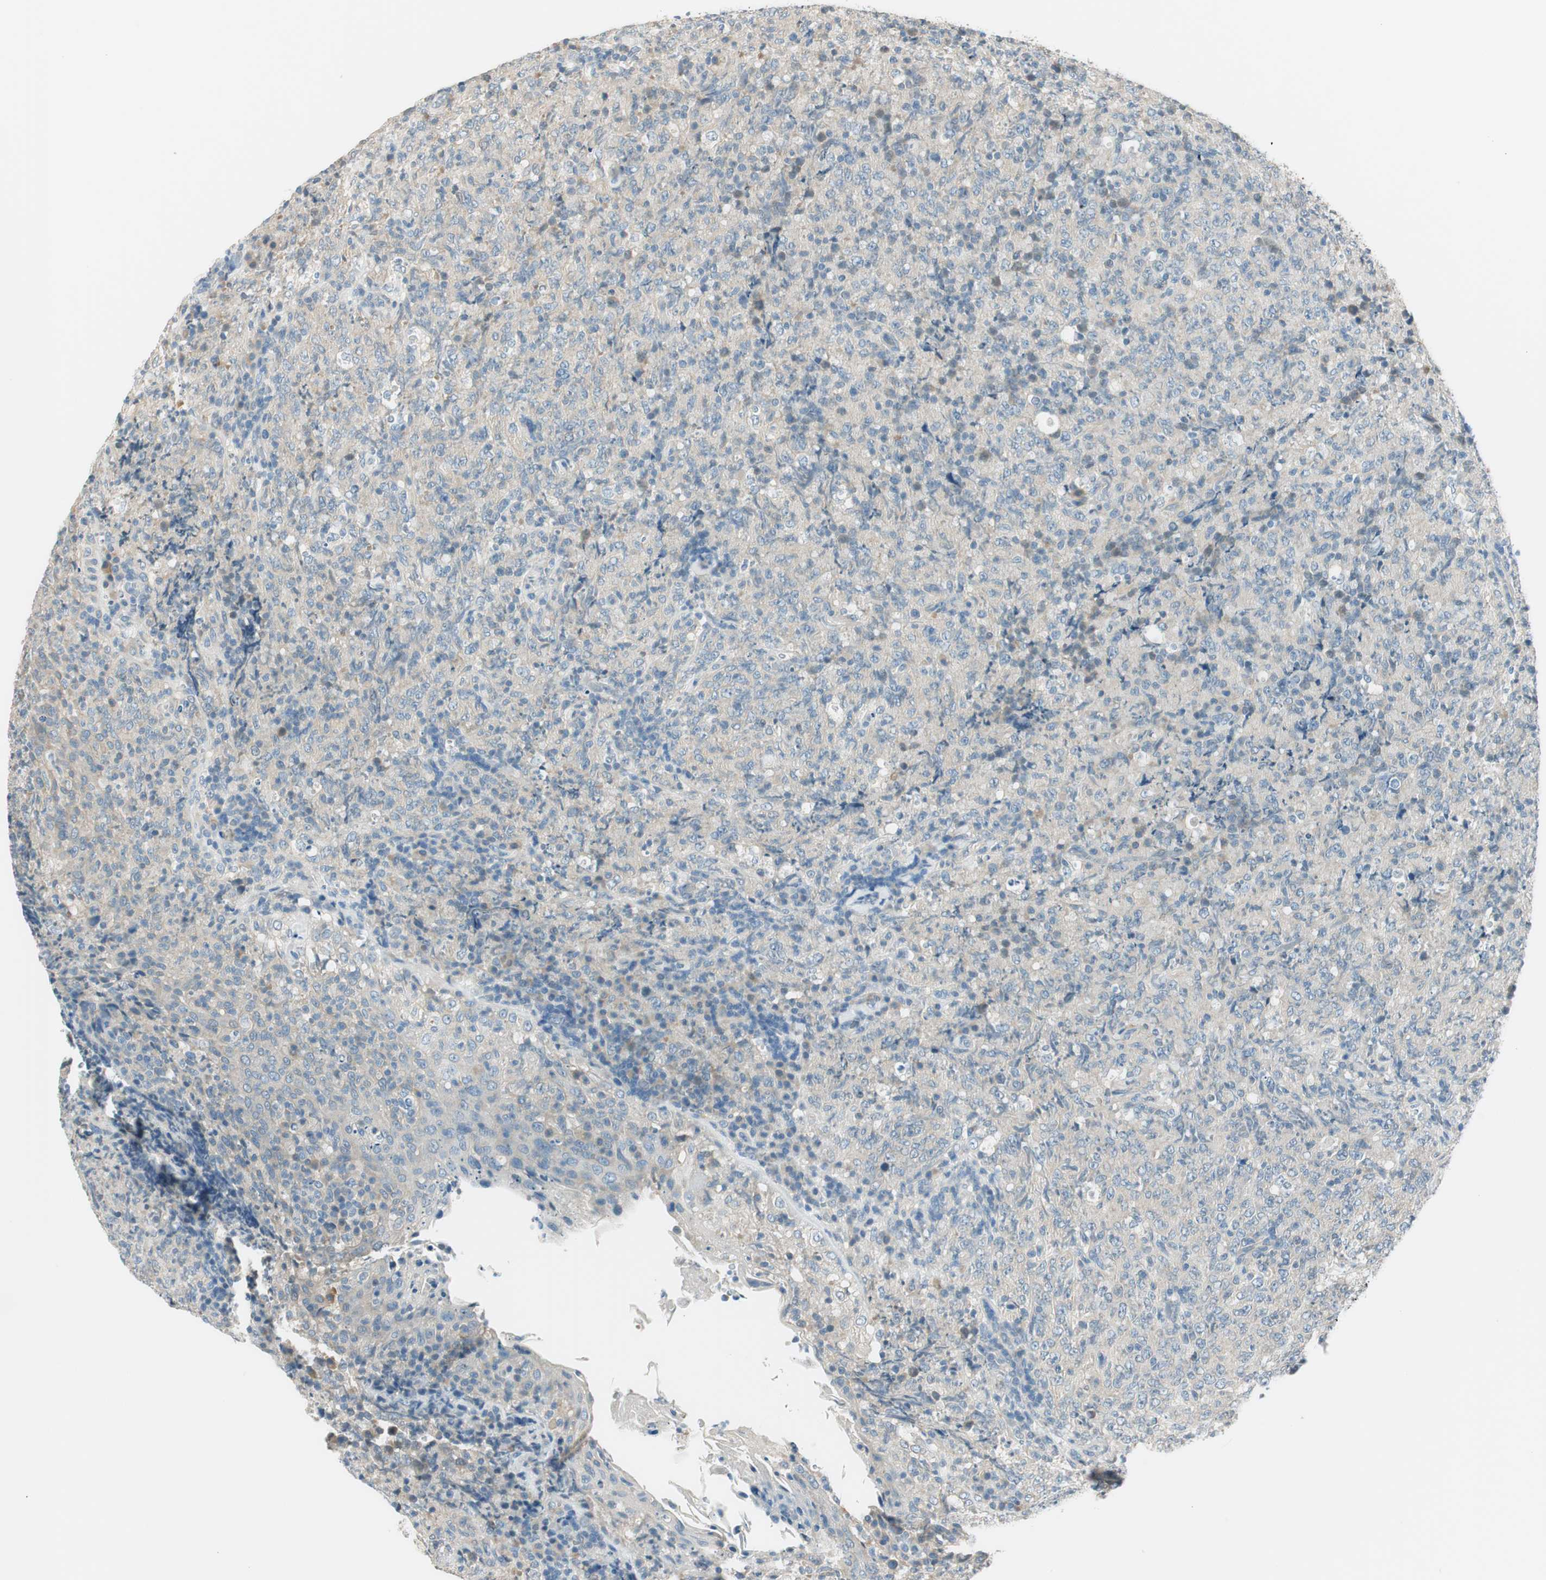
{"staining": {"intensity": "negative", "quantity": "none", "location": "none"}, "tissue": "lymphoma", "cell_type": "Tumor cells", "image_type": "cancer", "snomed": [{"axis": "morphology", "description": "Malignant lymphoma, non-Hodgkin's type, High grade"}, {"axis": "topography", "description": "Tonsil"}], "caption": "DAB immunohistochemical staining of lymphoma demonstrates no significant positivity in tumor cells. Nuclei are stained in blue.", "gene": "TACR3", "patient": {"sex": "female", "age": 36}}